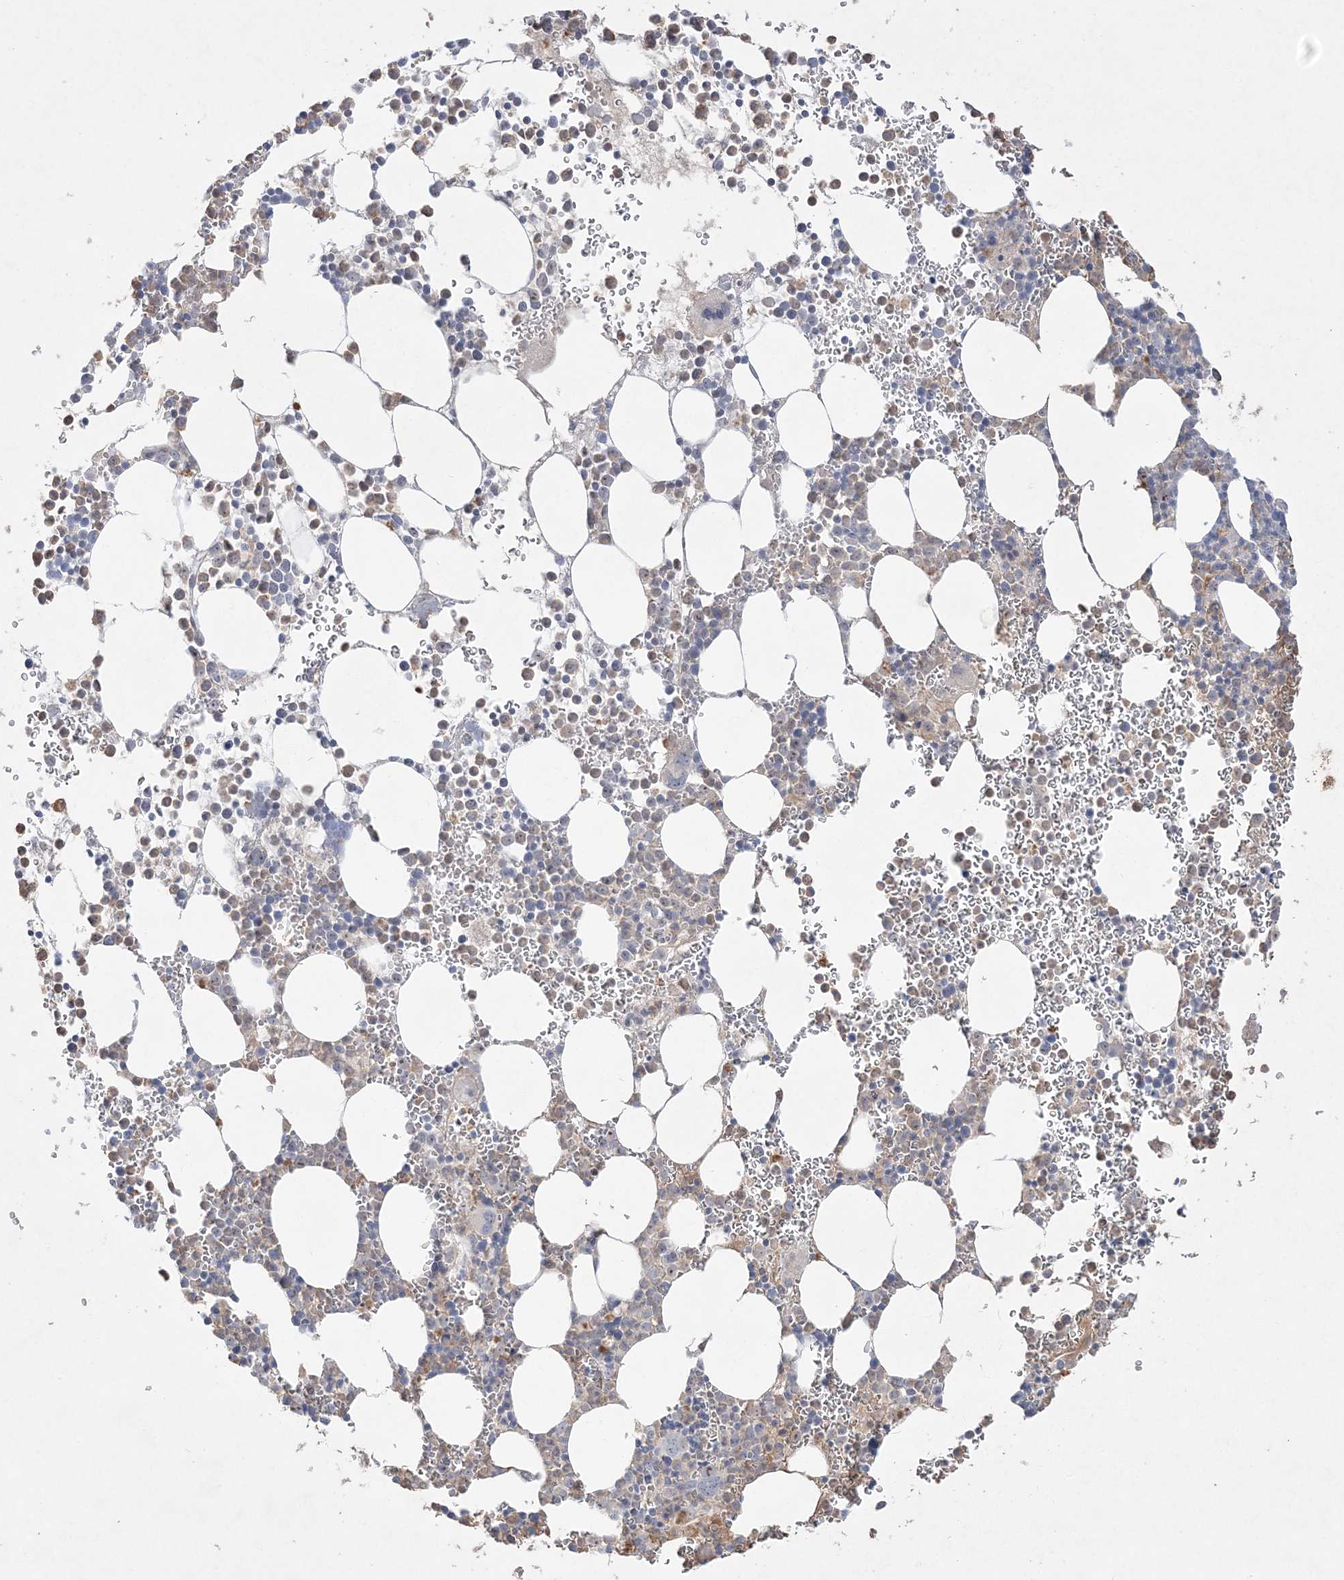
{"staining": {"intensity": "moderate", "quantity": "25%-75%", "location": "cytoplasmic/membranous"}, "tissue": "bone marrow", "cell_type": "Hematopoietic cells", "image_type": "normal", "snomed": [{"axis": "morphology", "description": "Normal tissue, NOS"}, {"axis": "topography", "description": "Bone marrow"}], "caption": "IHC (DAB) staining of normal bone marrow shows moderate cytoplasmic/membranous protein staining in approximately 25%-75% of hematopoietic cells.", "gene": "NOP16", "patient": {"sex": "female", "age": 78}}